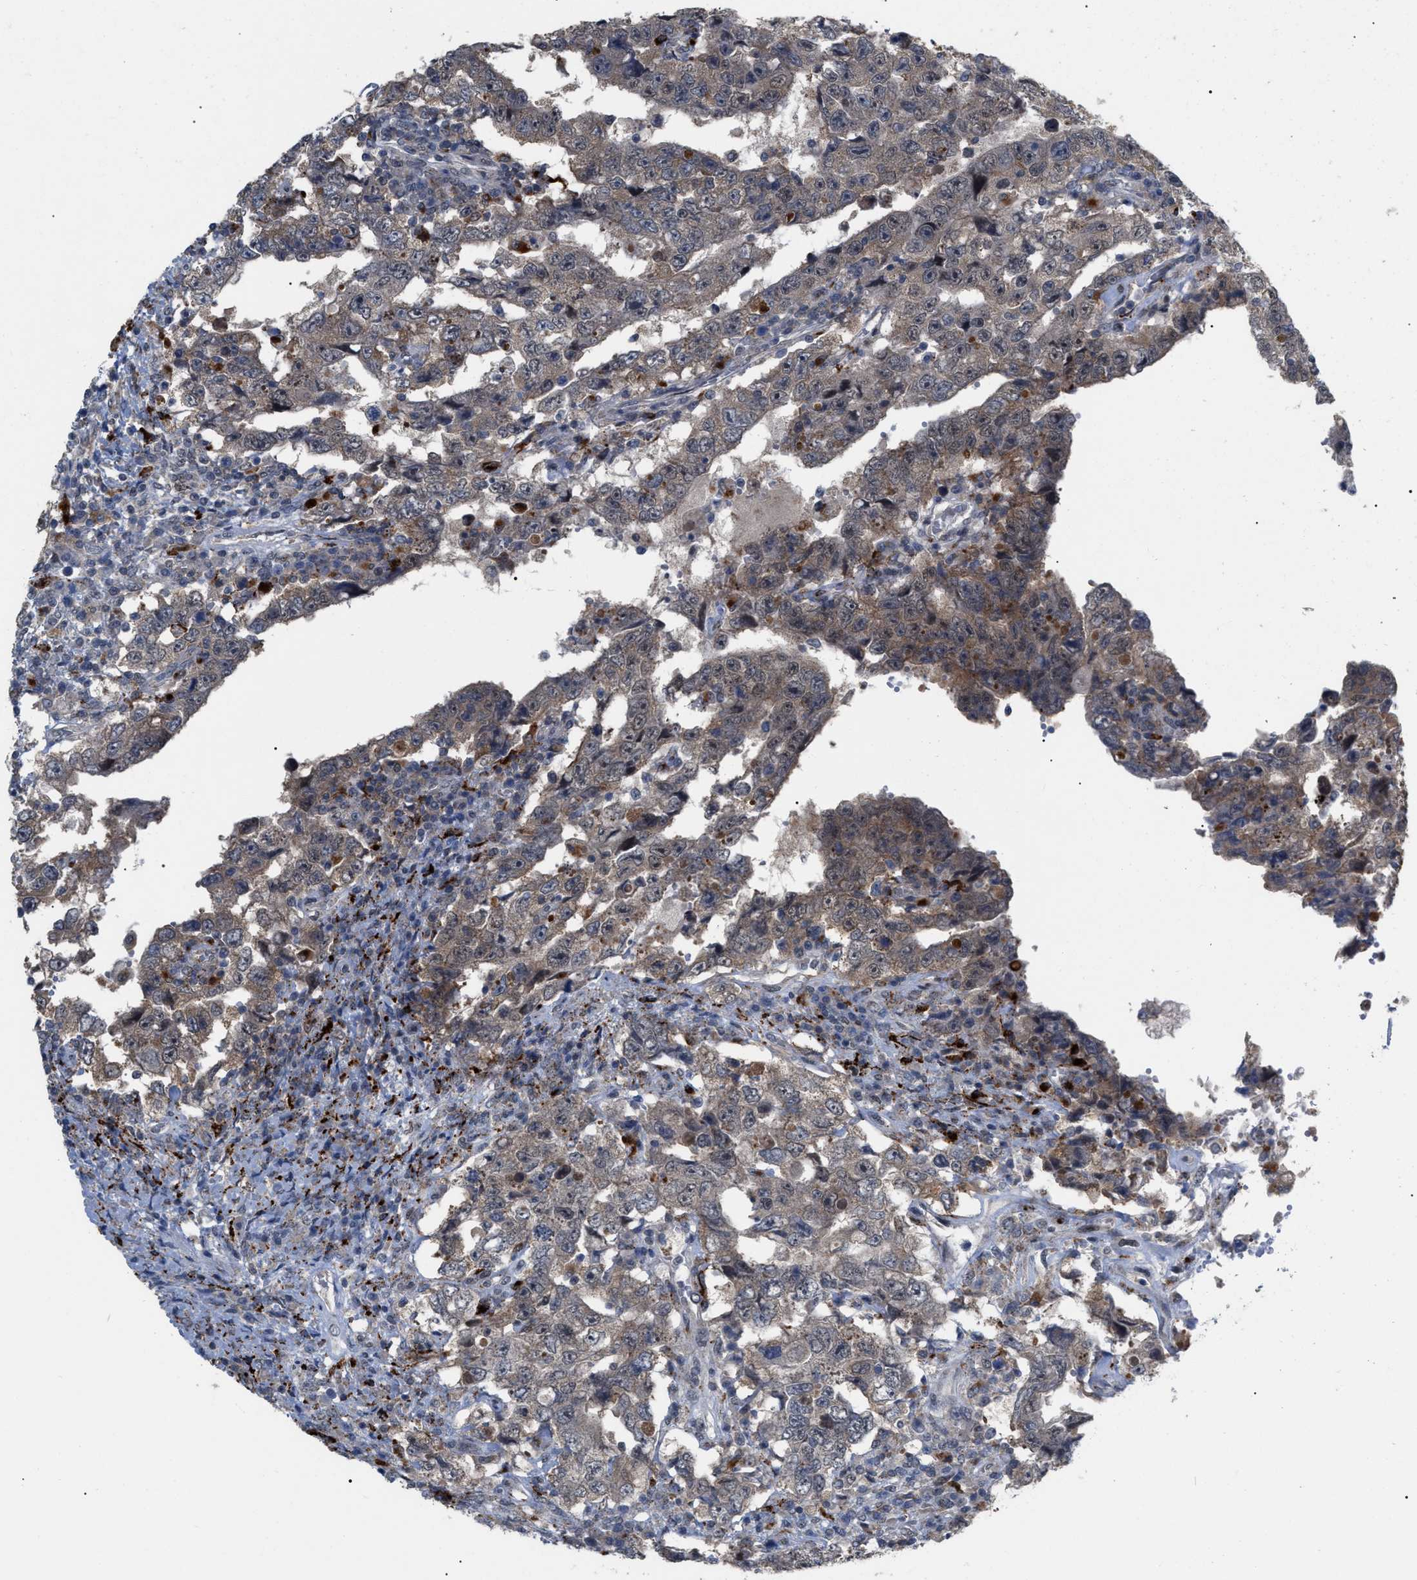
{"staining": {"intensity": "weak", "quantity": "25%-75%", "location": "cytoplasmic/membranous"}, "tissue": "testis cancer", "cell_type": "Tumor cells", "image_type": "cancer", "snomed": [{"axis": "morphology", "description": "Carcinoma, Embryonal, NOS"}, {"axis": "topography", "description": "Testis"}], "caption": "The image demonstrates a brown stain indicating the presence of a protein in the cytoplasmic/membranous of tumor cells in embryonal carcinoma (testis). The staining was performed using DAB (3,3'-diaminobenzidine) to visualize the protein expression in brown, while the nuclei were stained in blue with hematoxylin (Magnification: 20x).", "gene": "UPF1", "patient": {"sex": "male", "age": 26}}